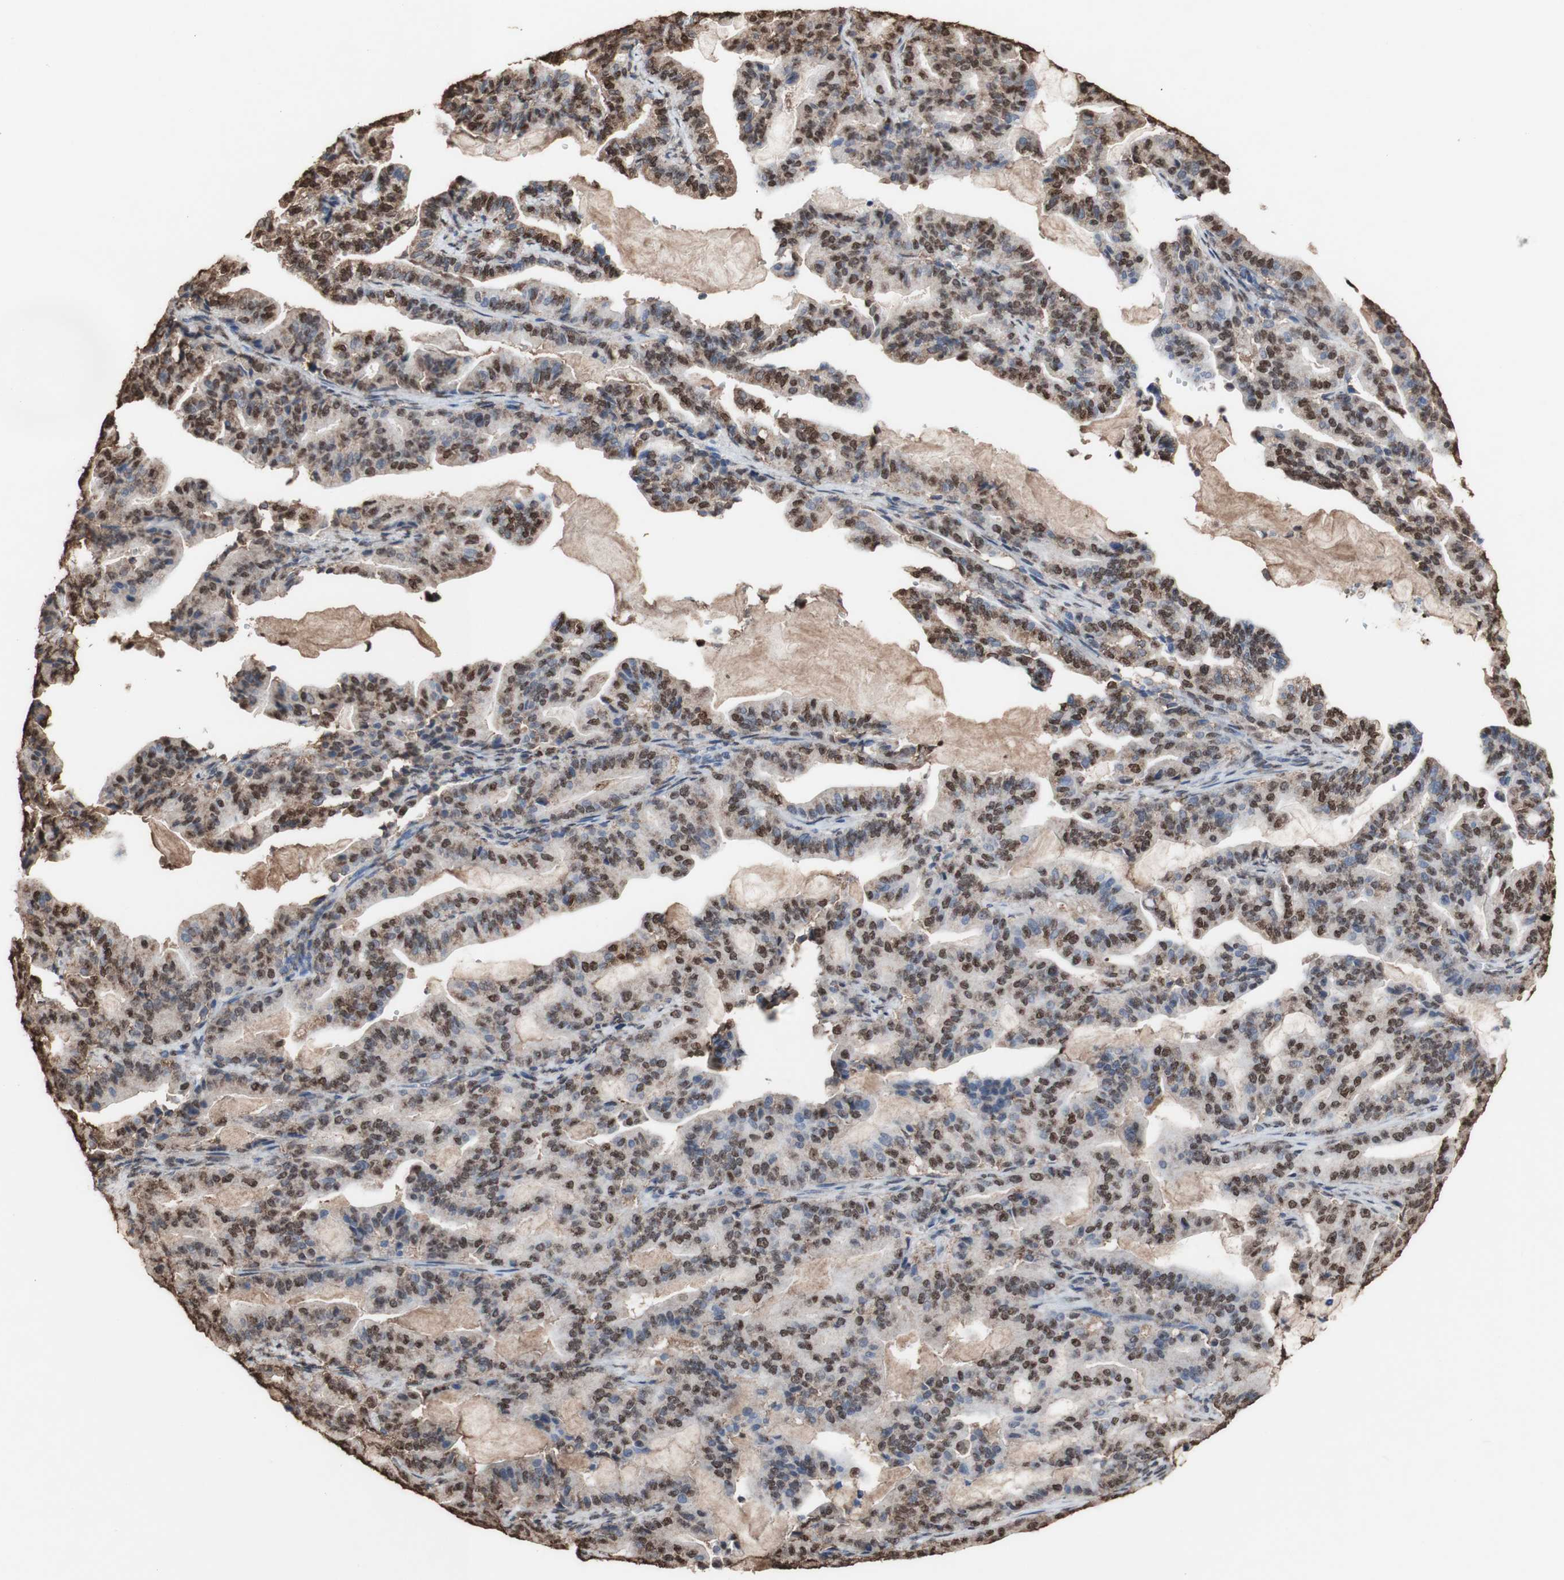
{"staining": {"intensity": "moderate", "quantity": ">75%", "location": "cytoplasmic/membranous,nuclear"}, "tissue": "pancreatic cancer", "cell_type": "Tumor cells", "image_type": "cancer", "snomed": [{"axis": "morphology", "description": "Adenocarcinoma, NOS"}, {"axis": "topography", "description": "Pancreas"}], "caption": "Tumor cells exhibit medium levels of moderate cytoplasmic/membranous and nuclear expression in approximately >75% of cells in human adenocarcinoma (pancreatic).", "gene": "PIDD1", "patient": {"sex": "male", "age": 63}}